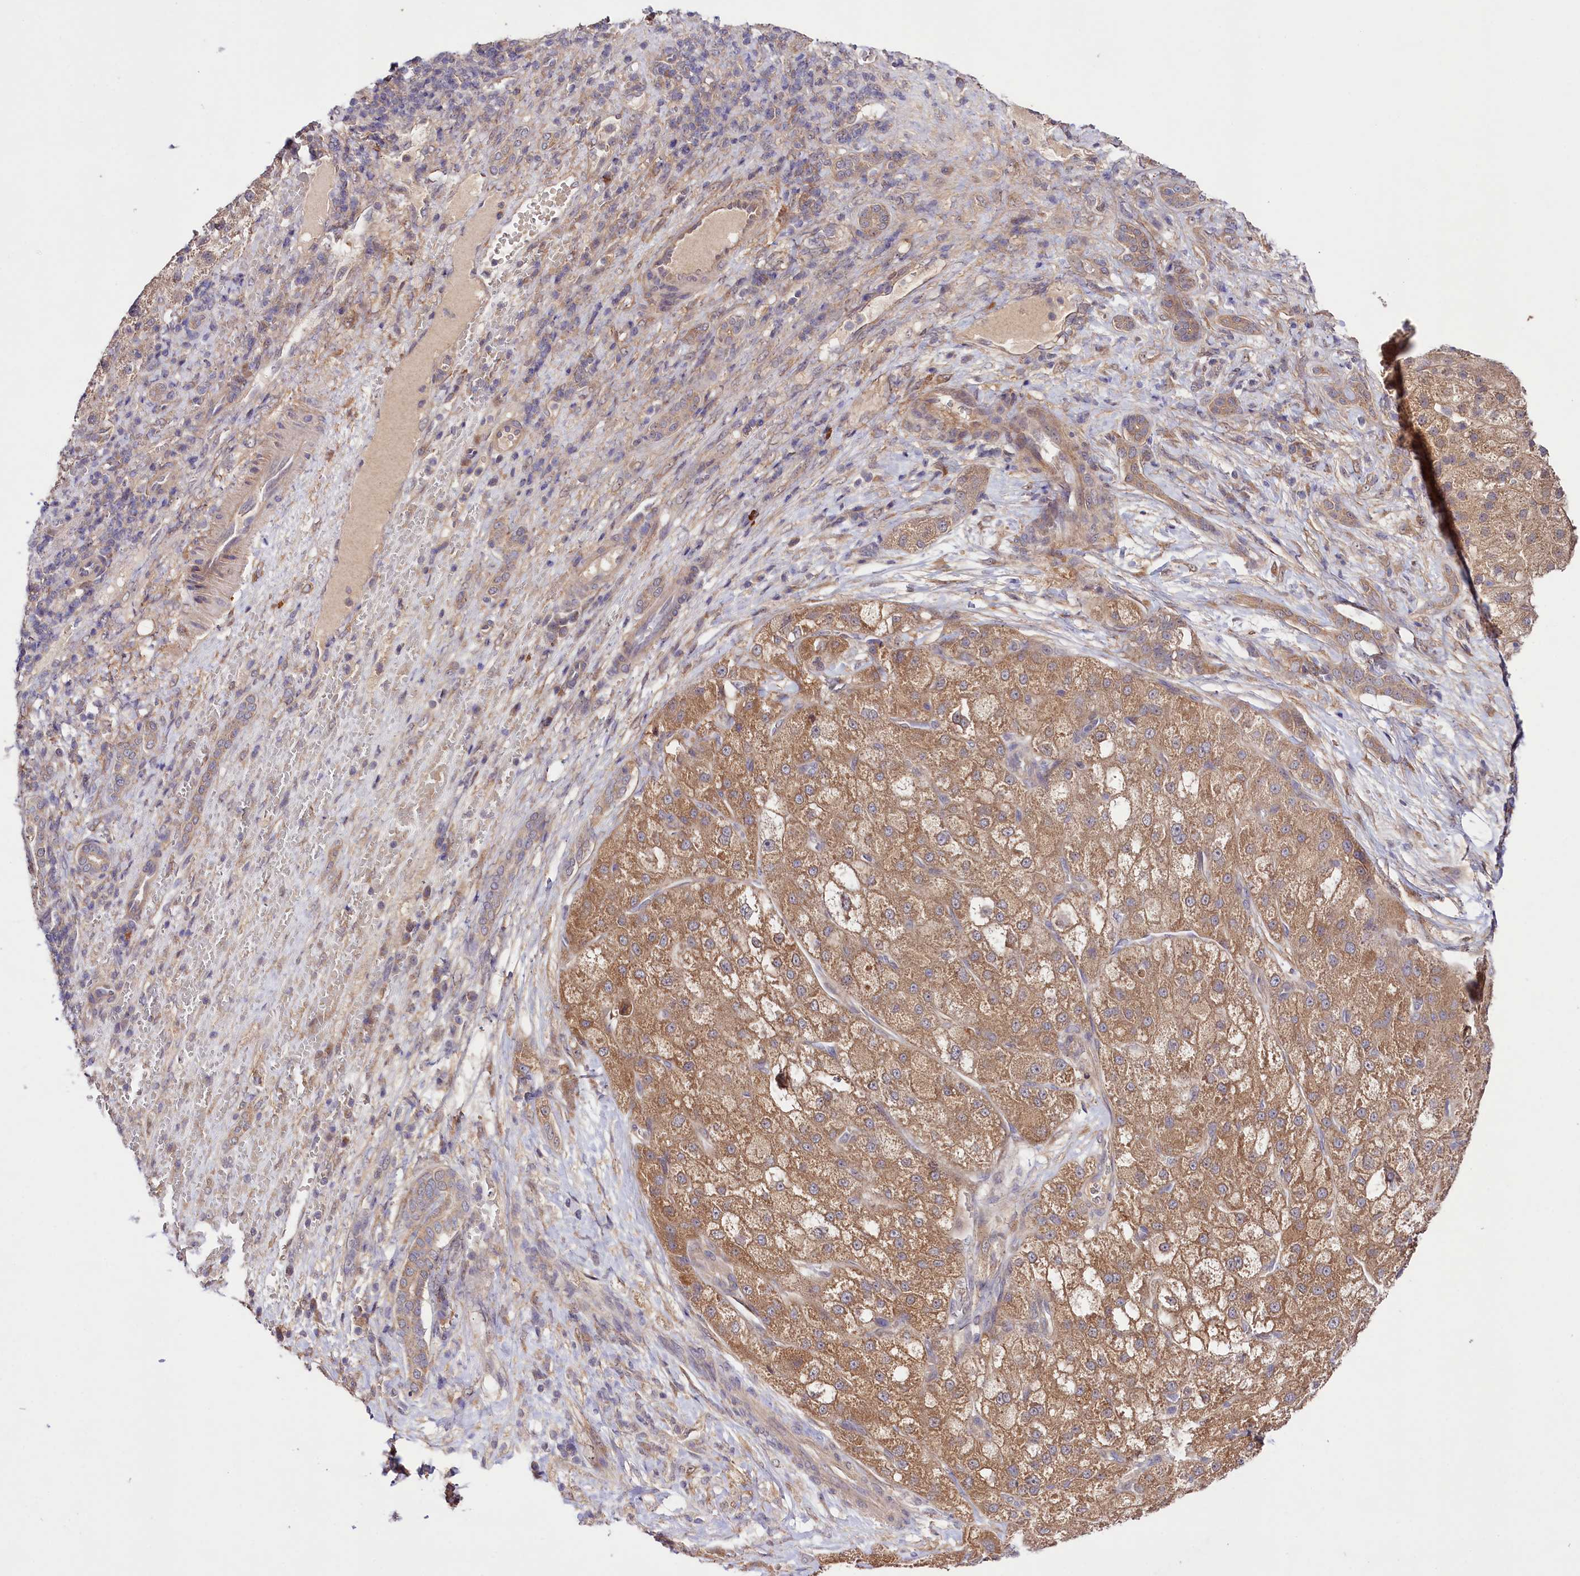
{"staining": {"intensity": "moderate", "quantity": ">75%", "location": "cytoplasmic/membranous"}, "tissue": "liver cancer", "cell_type": "Tumor cells", "image_type": "cancer", "snomed": [{"axis": "morphology", "description": "Normal tissue, NOS"}, {"axis": "morphology", "description": "Carcinoma, Hepatocellular, NOS"}, {"axis": "topography", "description": "Liver"}], "caption": "This is a photomicrograph of IHC staining of liver cancer (hepatocellular carcinoma), which shows moderate expression in the cytoplasmic/membranous of tumor cells.", "gene": "PHLDB1", "patient": {"sex": "male", "age": 57}}